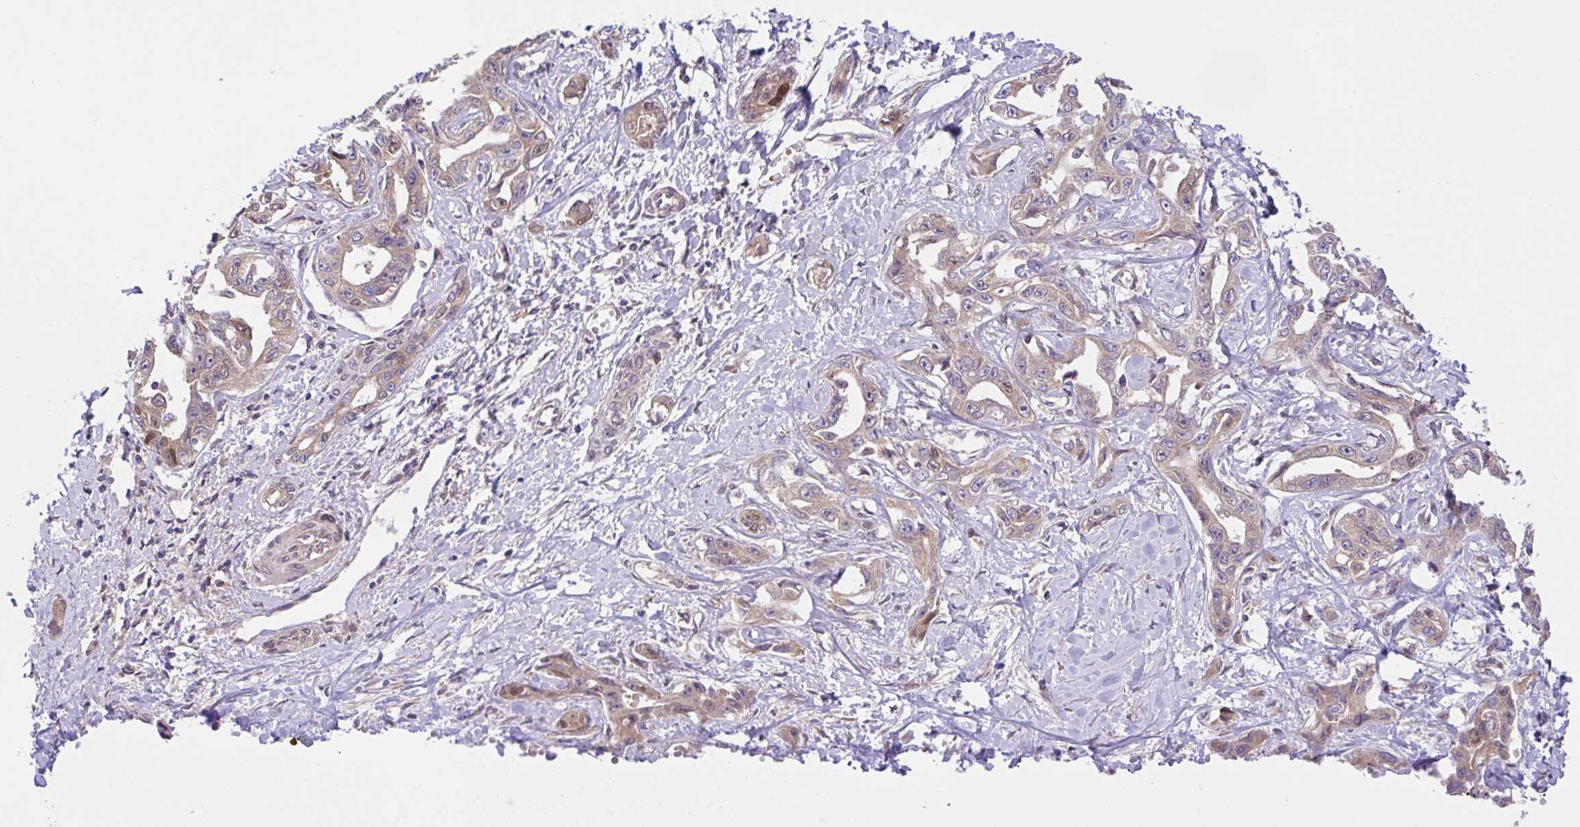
{"staining": {"intensity": "weak", "quantity": "<25%", "location": "cytoplasmic/membranous,nuclear"}, "tissue": "liver cancer", "cell_type": "Tumor cells", "image_type": "cancer", "snomed": [{"axis": "morphology", "description": "Cholangiocarcinoma"}, {"axis": "topography", "description": "Liver"}], "caption": "Liver cancer (cholangiocarcinoma) was stained to show a protein in brown. There is no significant staining in tumor cells.", "gene": "UBE4A", "patient": {"sex": "male", "age": 59}}